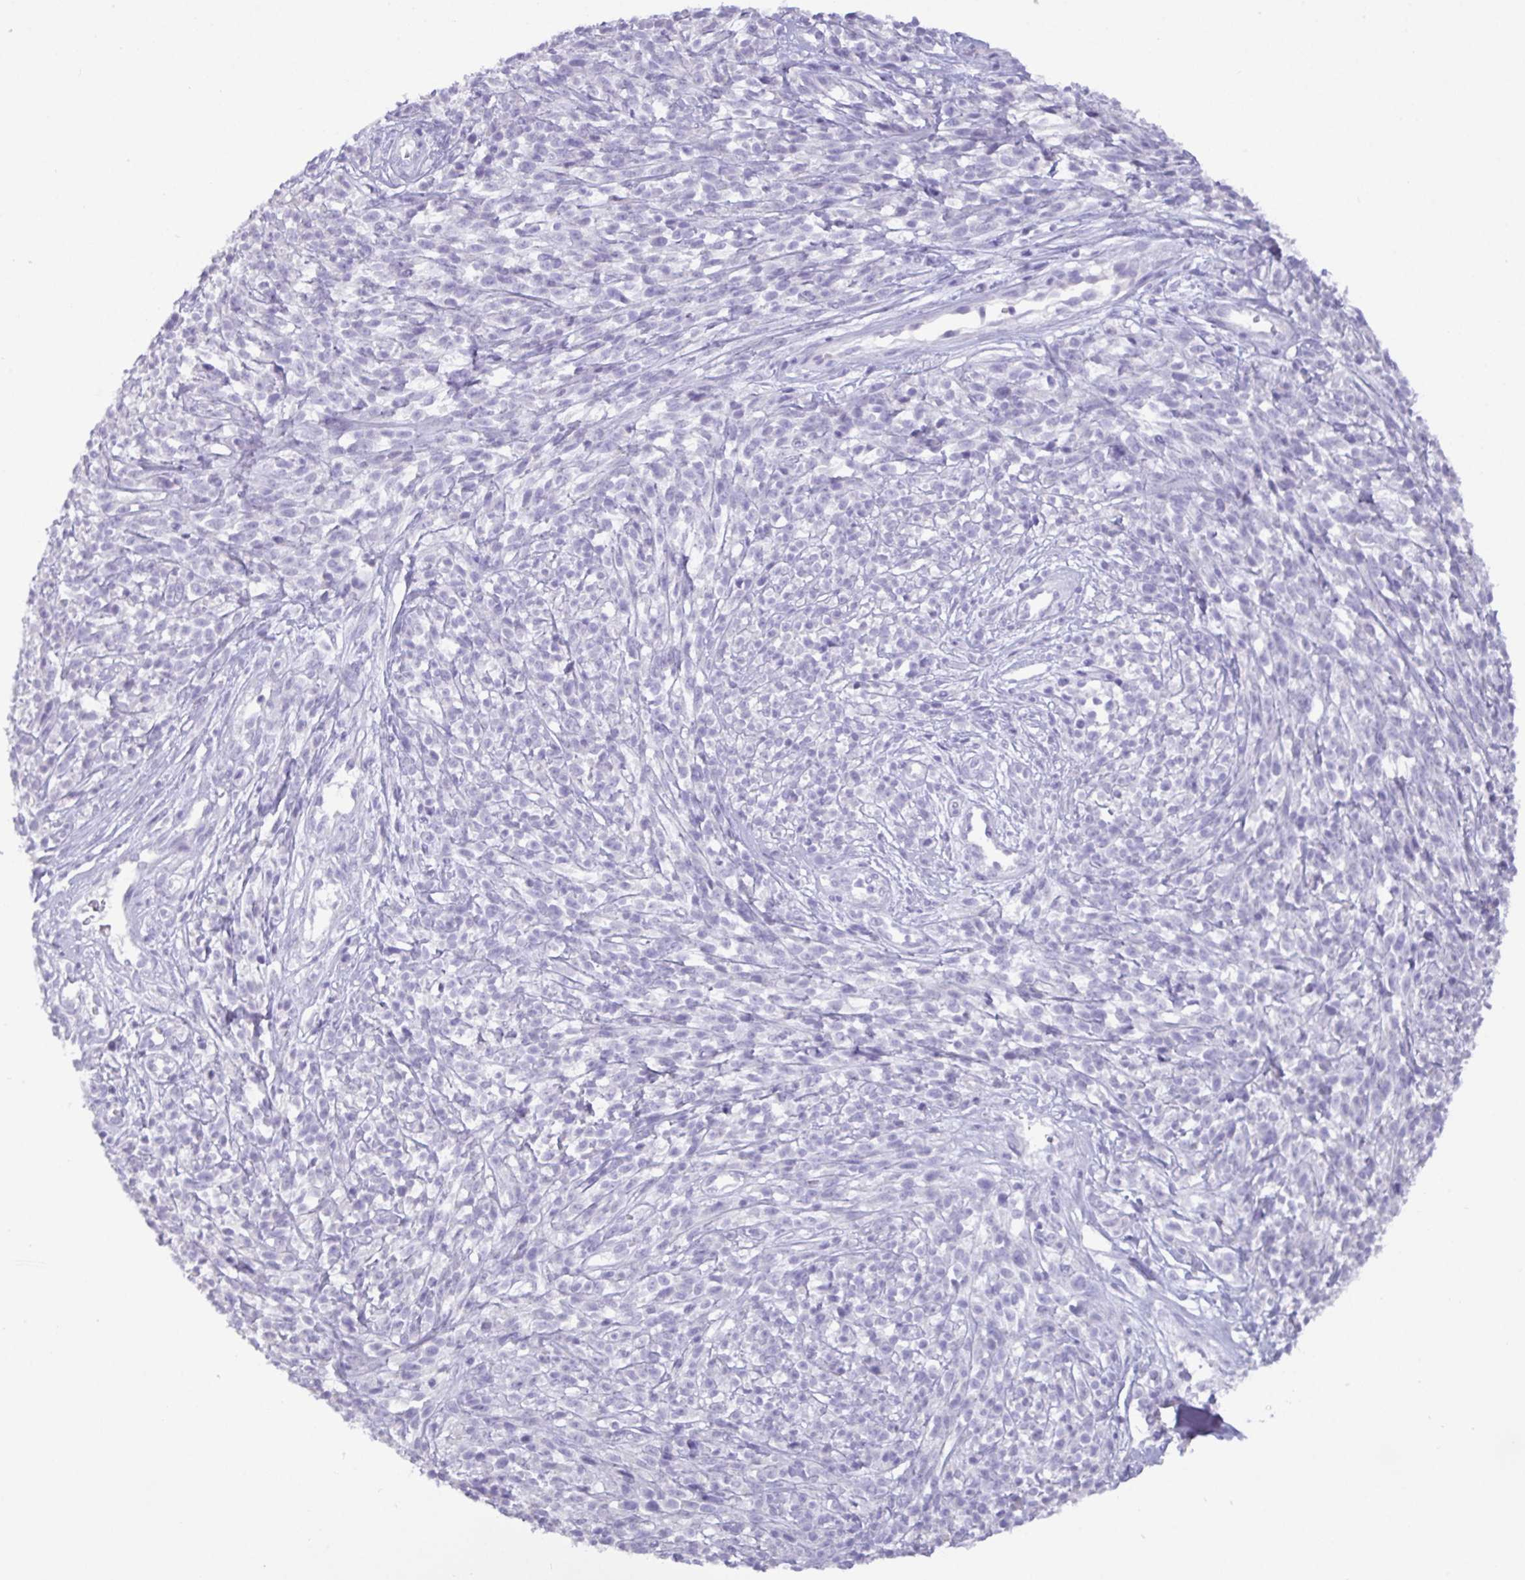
{"staining": {"intensity": "negative", "quantity": "none", "location": "none"}, "tissue": "melanoma", "cell_type": "Tumor cells", "image_type": "cancer", "snomed": [{"axis": "morphology", "description": "Malignant melanoma, NOS"}, {"axis": "topography", "description": "Skin"}, {"axis": "topography", "description": "Skin of trunk"}], "caption": "Tumor cells are negative for brown protein staining in malignant melanoma.", "gene": "C4orf33", "patient": {"sex": "male", "age": 74}}